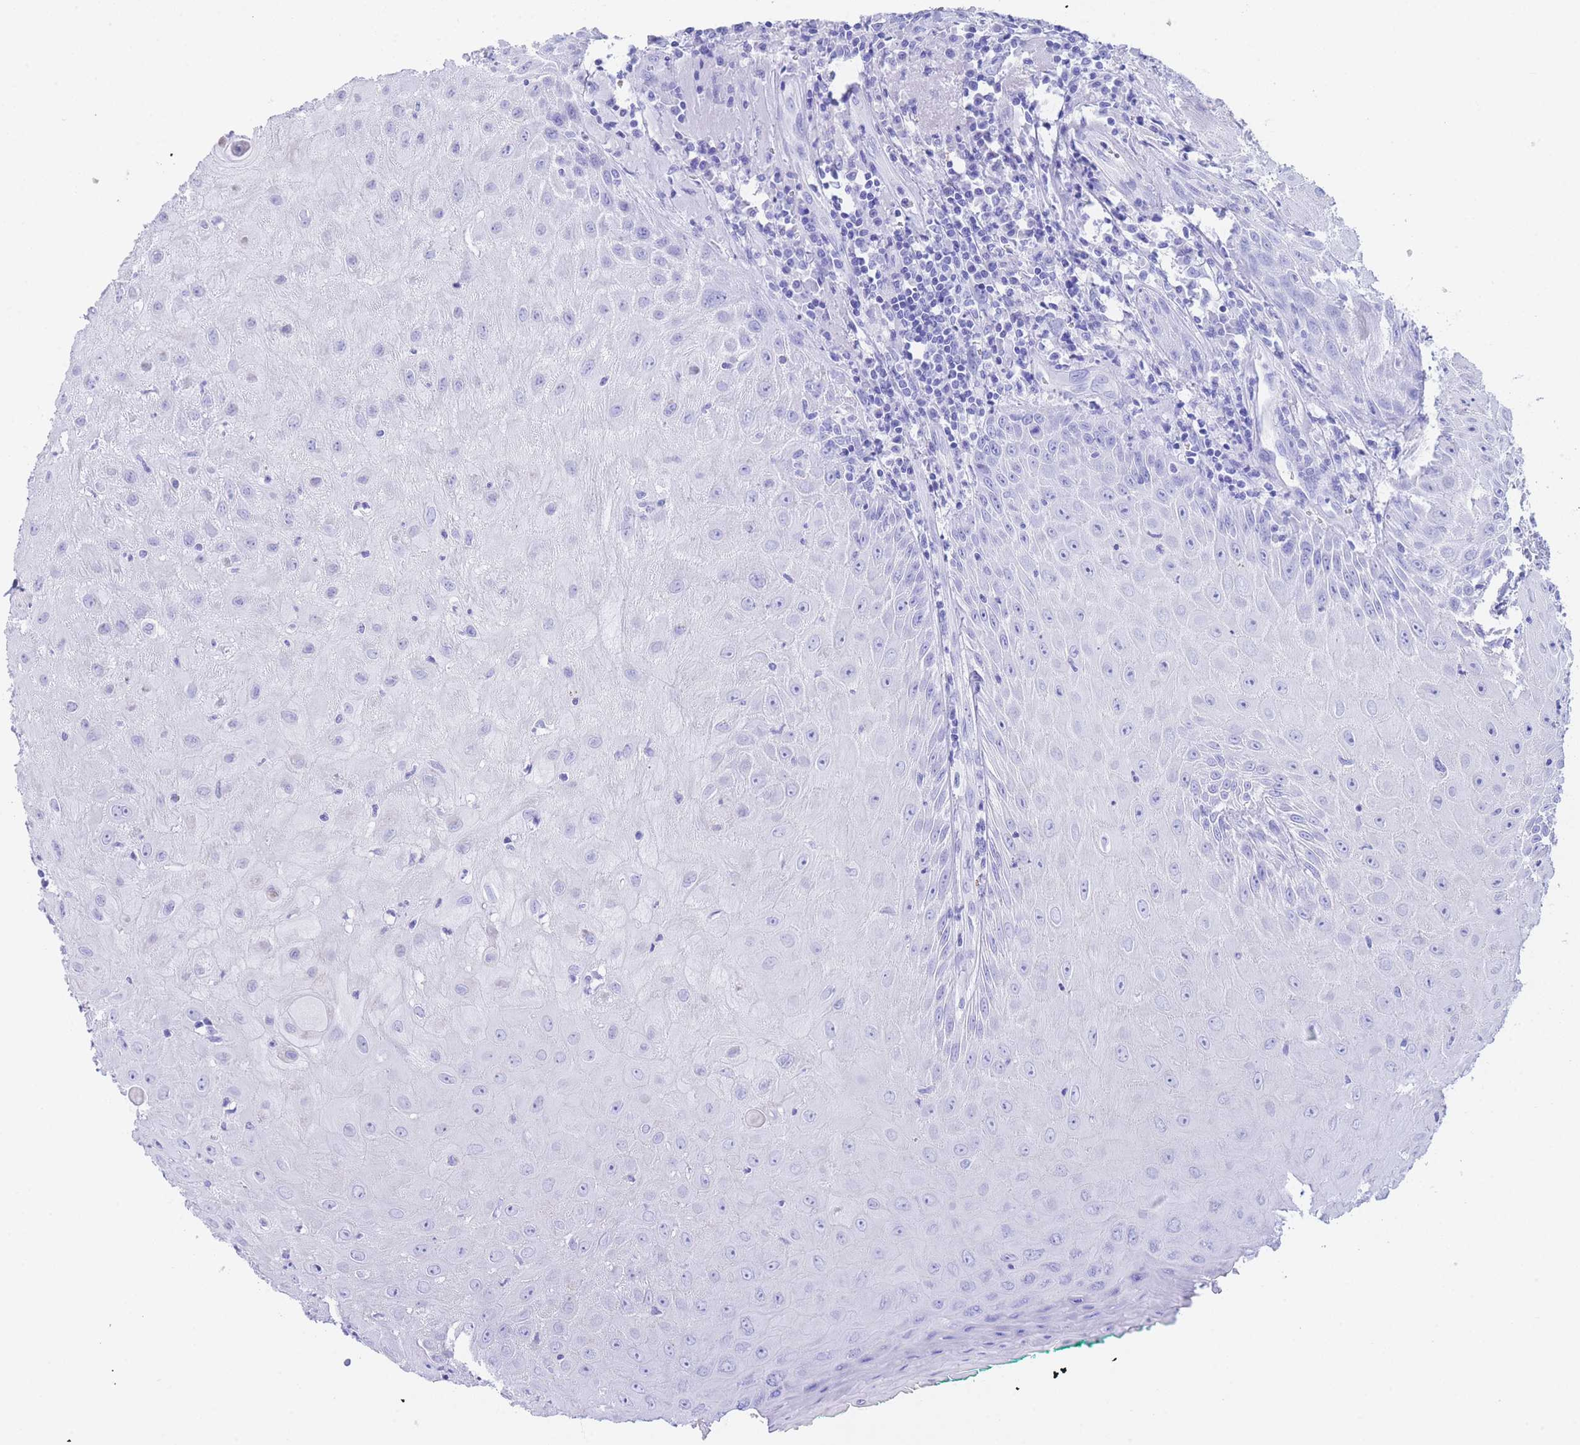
{"staining": {"intensity": "negative", "quantity": "none", "location": "none"}, "tissue": "head and neck cancer", "cell_type": "Tumor cells", "image_type": "cancer", "snomed": [{"axis": "morphology", "description": "Normal tissue, NOS"}, {"axis": "morphology", "description": "Squamous cell carcinoma, NOS"}, {"axis": "topography", "description": "Oral tissue"}, {"axis": "topography", "description": "Head-Neck"}], "caption": "Head and neck squamous cell carcinoma was stained to show a protein in brown. There is no significant staining in tumor cells. (DAB (3,3'-diaminobenzidine) IHC with hematoxylin counter stain).", "gene": "SLCO1B3", "patient": {"sex": "female", "age": 70}}